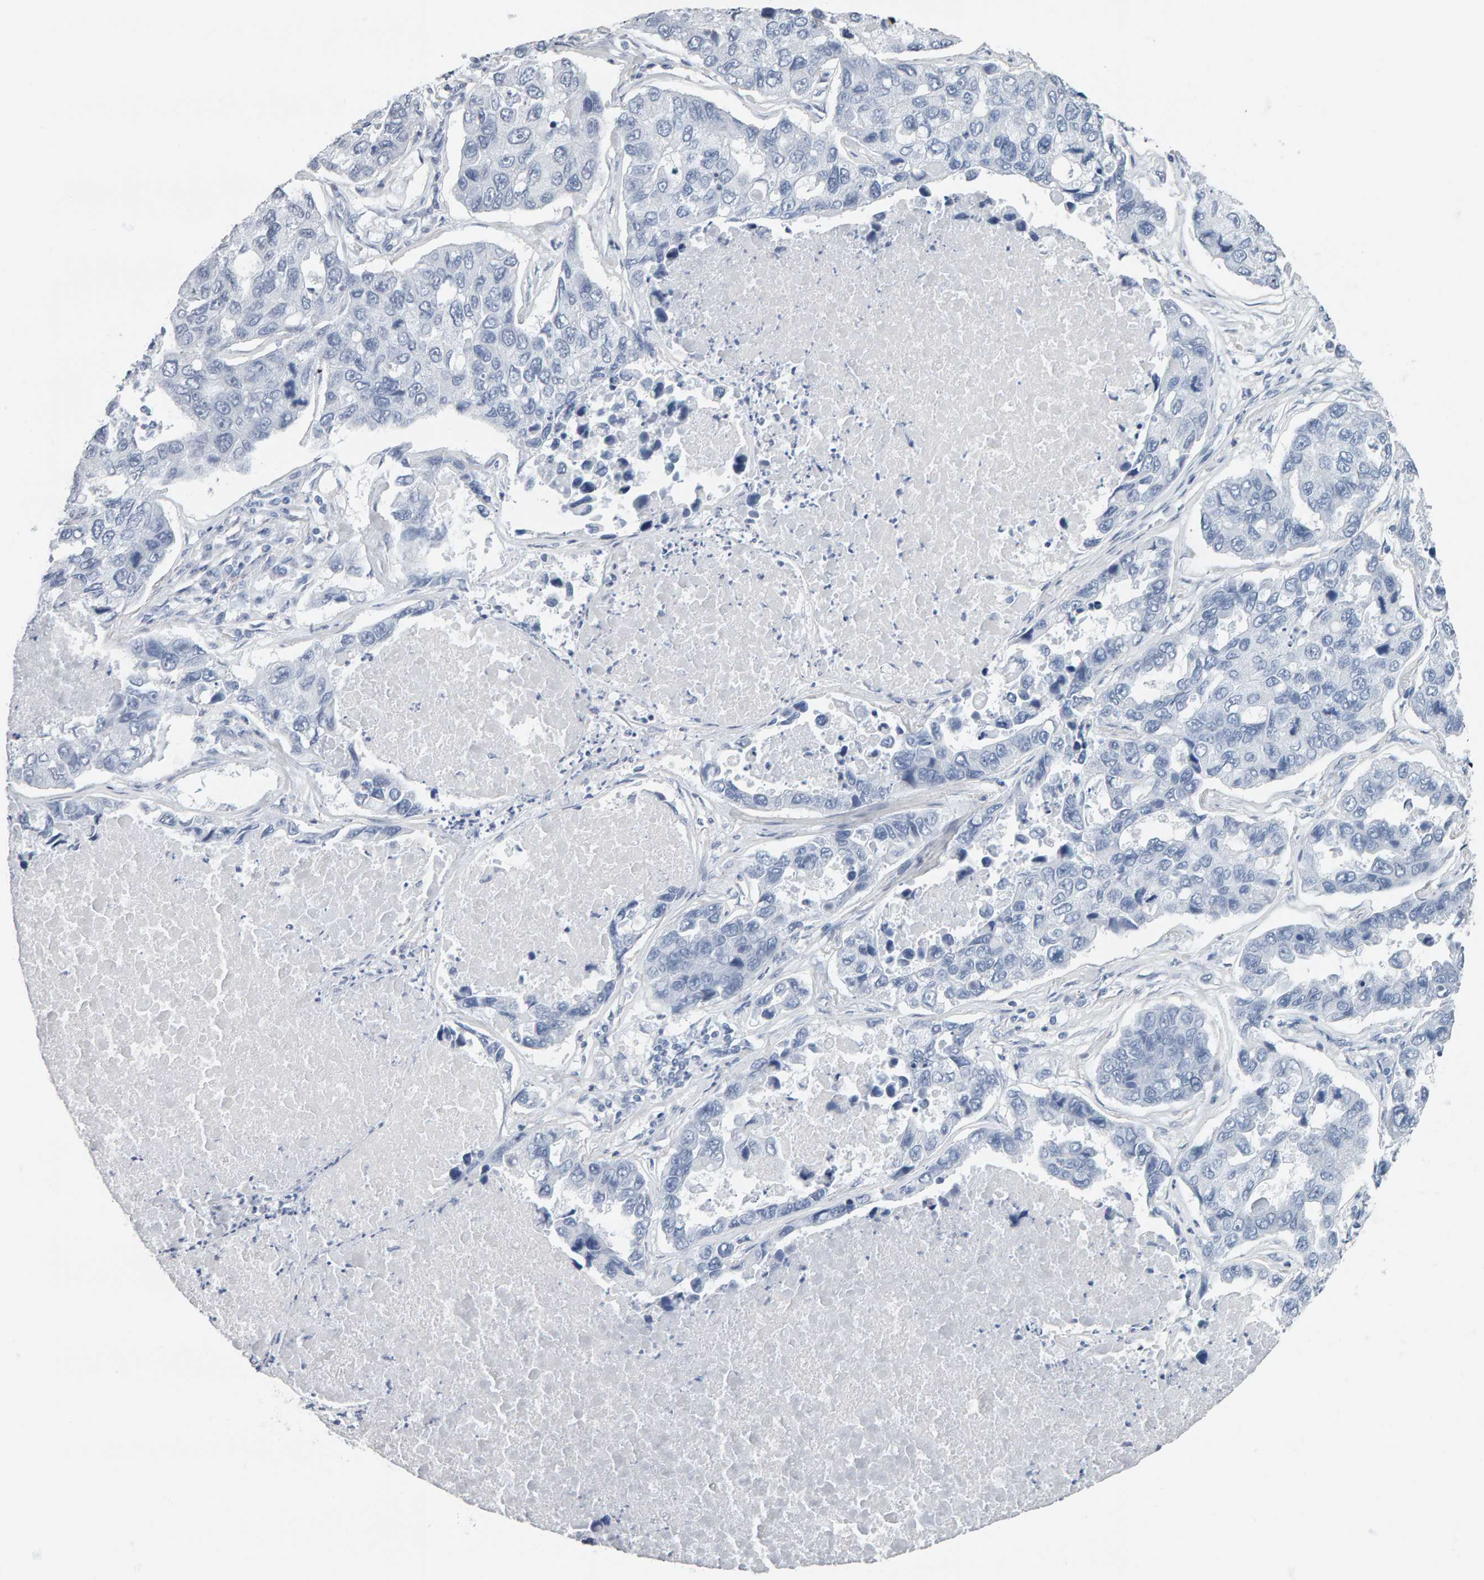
{"staining": {"intensity": "negative", "quantity": "none", "location": "none"}, "tissue": "lung cancer", "cell_type": "Tumor cells", "image_type": "cancer", "snomed": [{"axis": "morphology", "description": "Adenocarcinoma, NOS"}, {"axis": "topography", "description": "Lung"}], "caption": "Immunohistochemistry (IHC) of lung cancer (adenocarcinoma) reveals no positivity in tumor cells.", "gene": "SPACA3", "patient": {"sex": "male", "age": 64}}